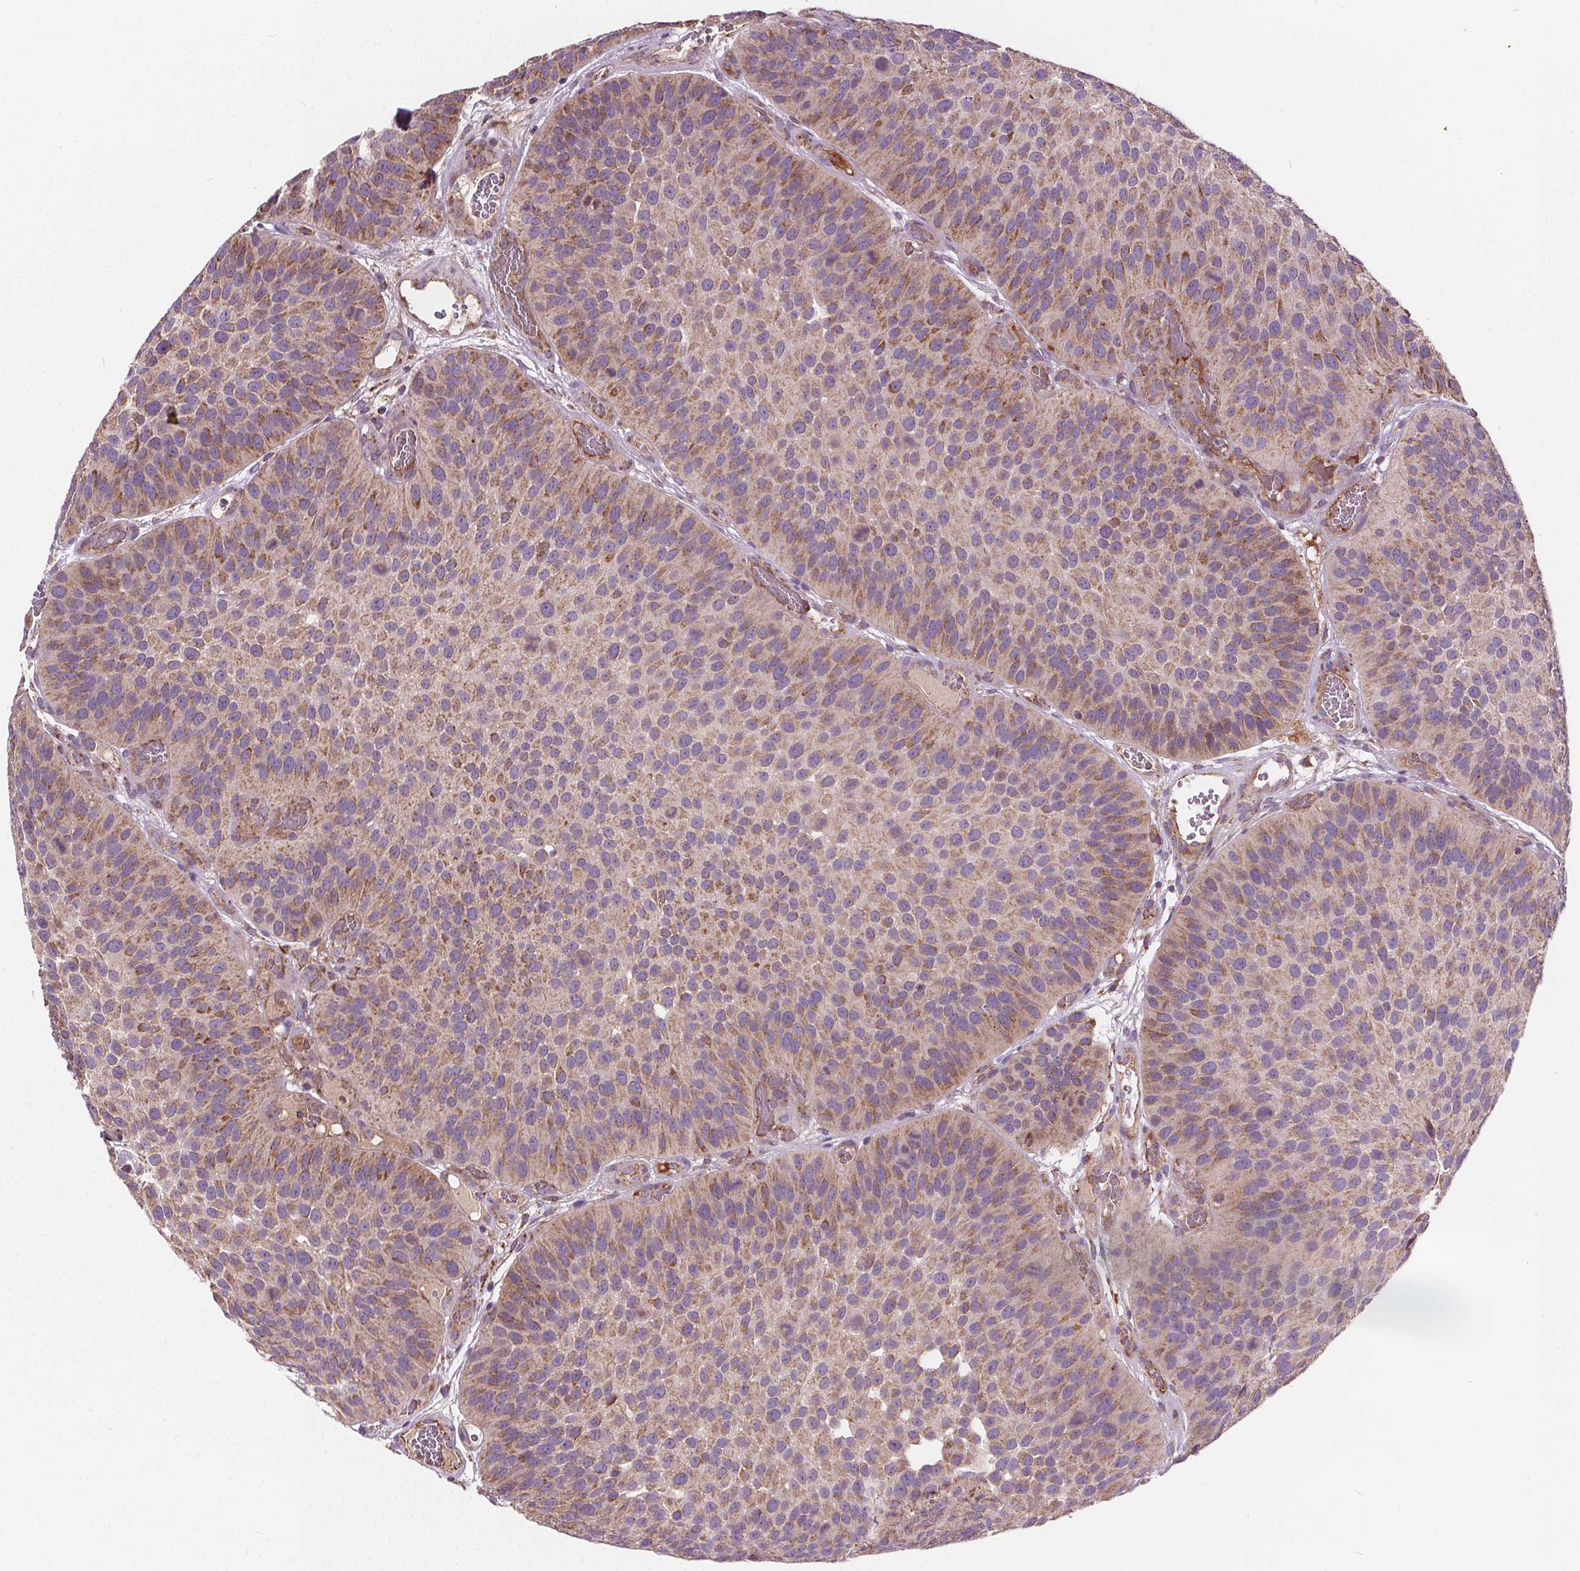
{"staining": {"intensity": "moderate", "quantity": "<25%", "location": "cytoplasmic/membranous"}, "tissue": "urothelial cancer", "cell_type": "Tumor cells", "image_type": "cancer", "snomed": [{"axis": "morphology", "description": "Urothelial carcinoma, Low grade"}, {"axis": "topography", "description": "Urinary bladder"}], "caption": "An immunohistochemistry (IHC) micrograph of tumor tissue is shown. Protein staining in brown shows moderate cytoplasmic/membranous positivity in low-grade urothelial carcinoma within tumor cells.", "gene": "GOLT1B", "patient": {"sex": "male", "age": 76}}